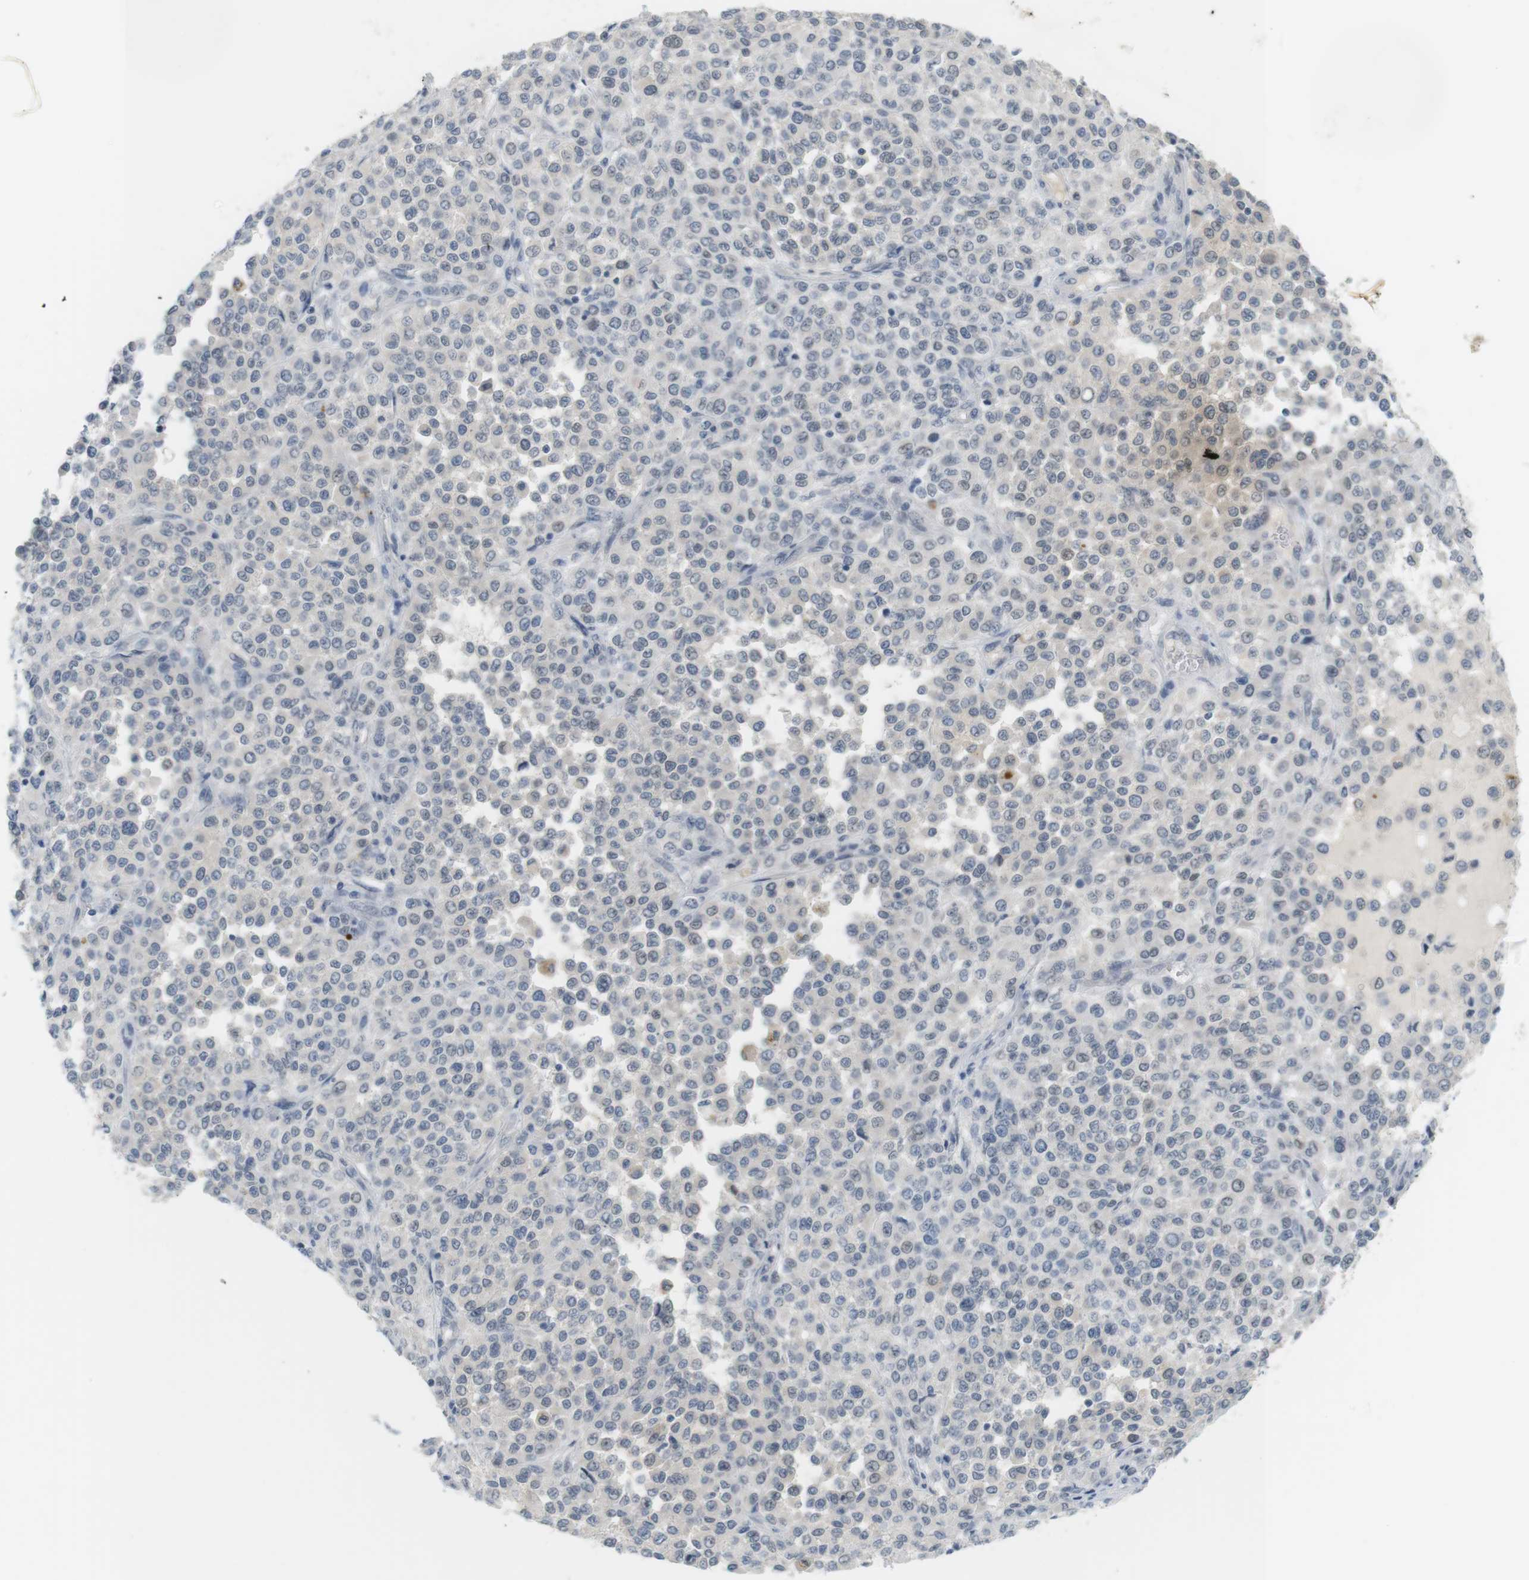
{"staining": {"intensity": "weak", "quantity": "<25%", "location": "nuclear"}, "tissue": "melanoma", "cell_type": "Tumor cells", "image_type": "cancer", "snomed": [{"axis": "morphology", "description": "Malignant melanoma, Metastatic site"}, {"axis": "topography", "description": "Pancreas"}], "caption": "Immunohistochemistry photomicrograph of melanoma stained for a protein (brown), which shows no positivity in tumor cells.", "gene": "CREB3L2", "patient": {"sex": "female", "age": 30}}